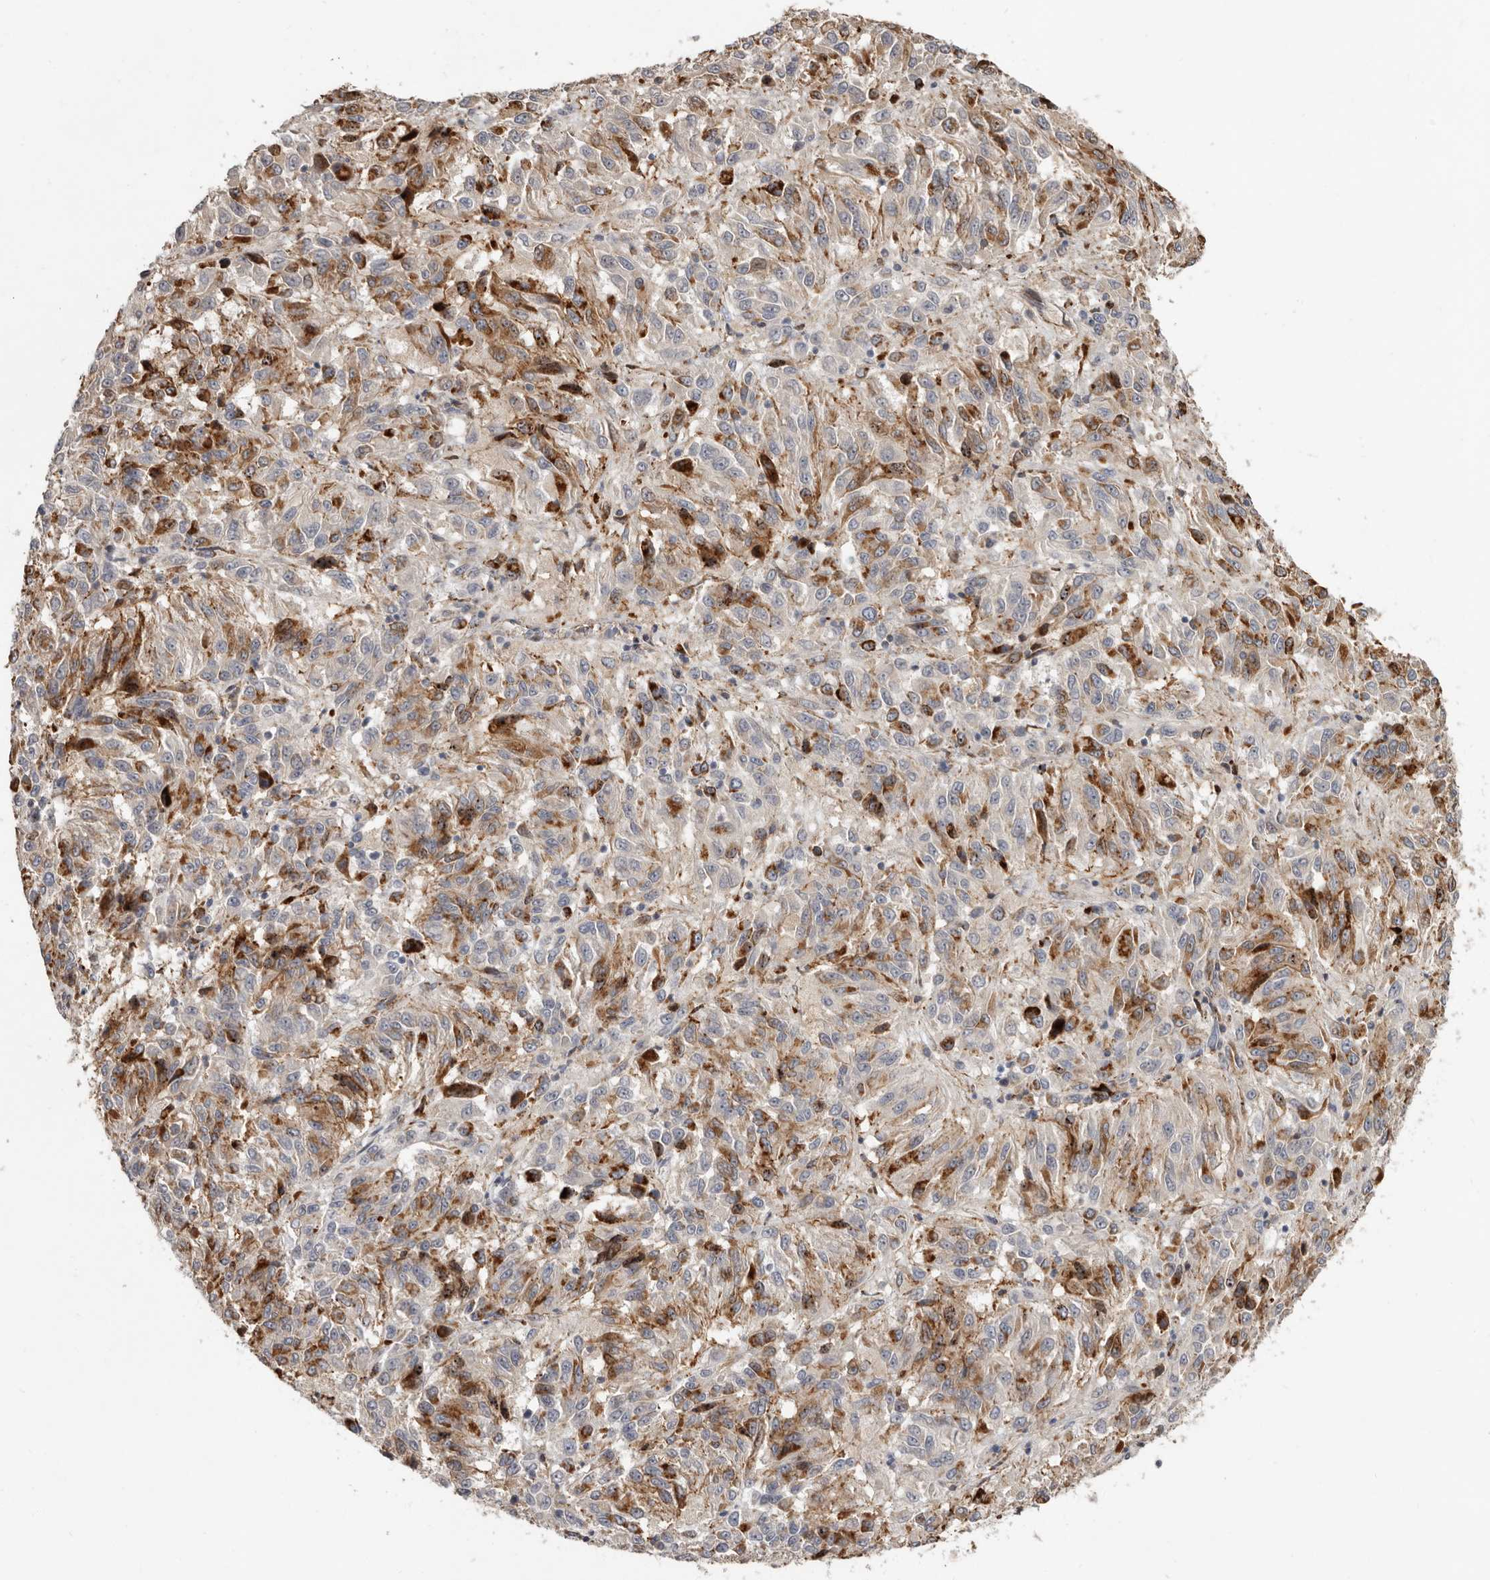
{"staining": {"intensity": "moderate", "quantity": "25%-75%", "location": "cytoplasmic/membranous"}, "tissue": "melanoma", "cell_type": "Tumor cells", "image_type": "cancer", "snomed": [{"axis": "morphology", "description": "Malignant melanoma, Metastatic site"}, {"axis": "topography", "description": "Lung"}], "caption": "A medium amount of moderate cytoplasmic/membranous staining is present in about 25%-75% of tumor cells in melanoma tissue. Immunohistochemistry stains the protein in brown and the nuclei are stained blue.", "gene": "KIF26B", "patient": {"sex": "male", "age": 64}}